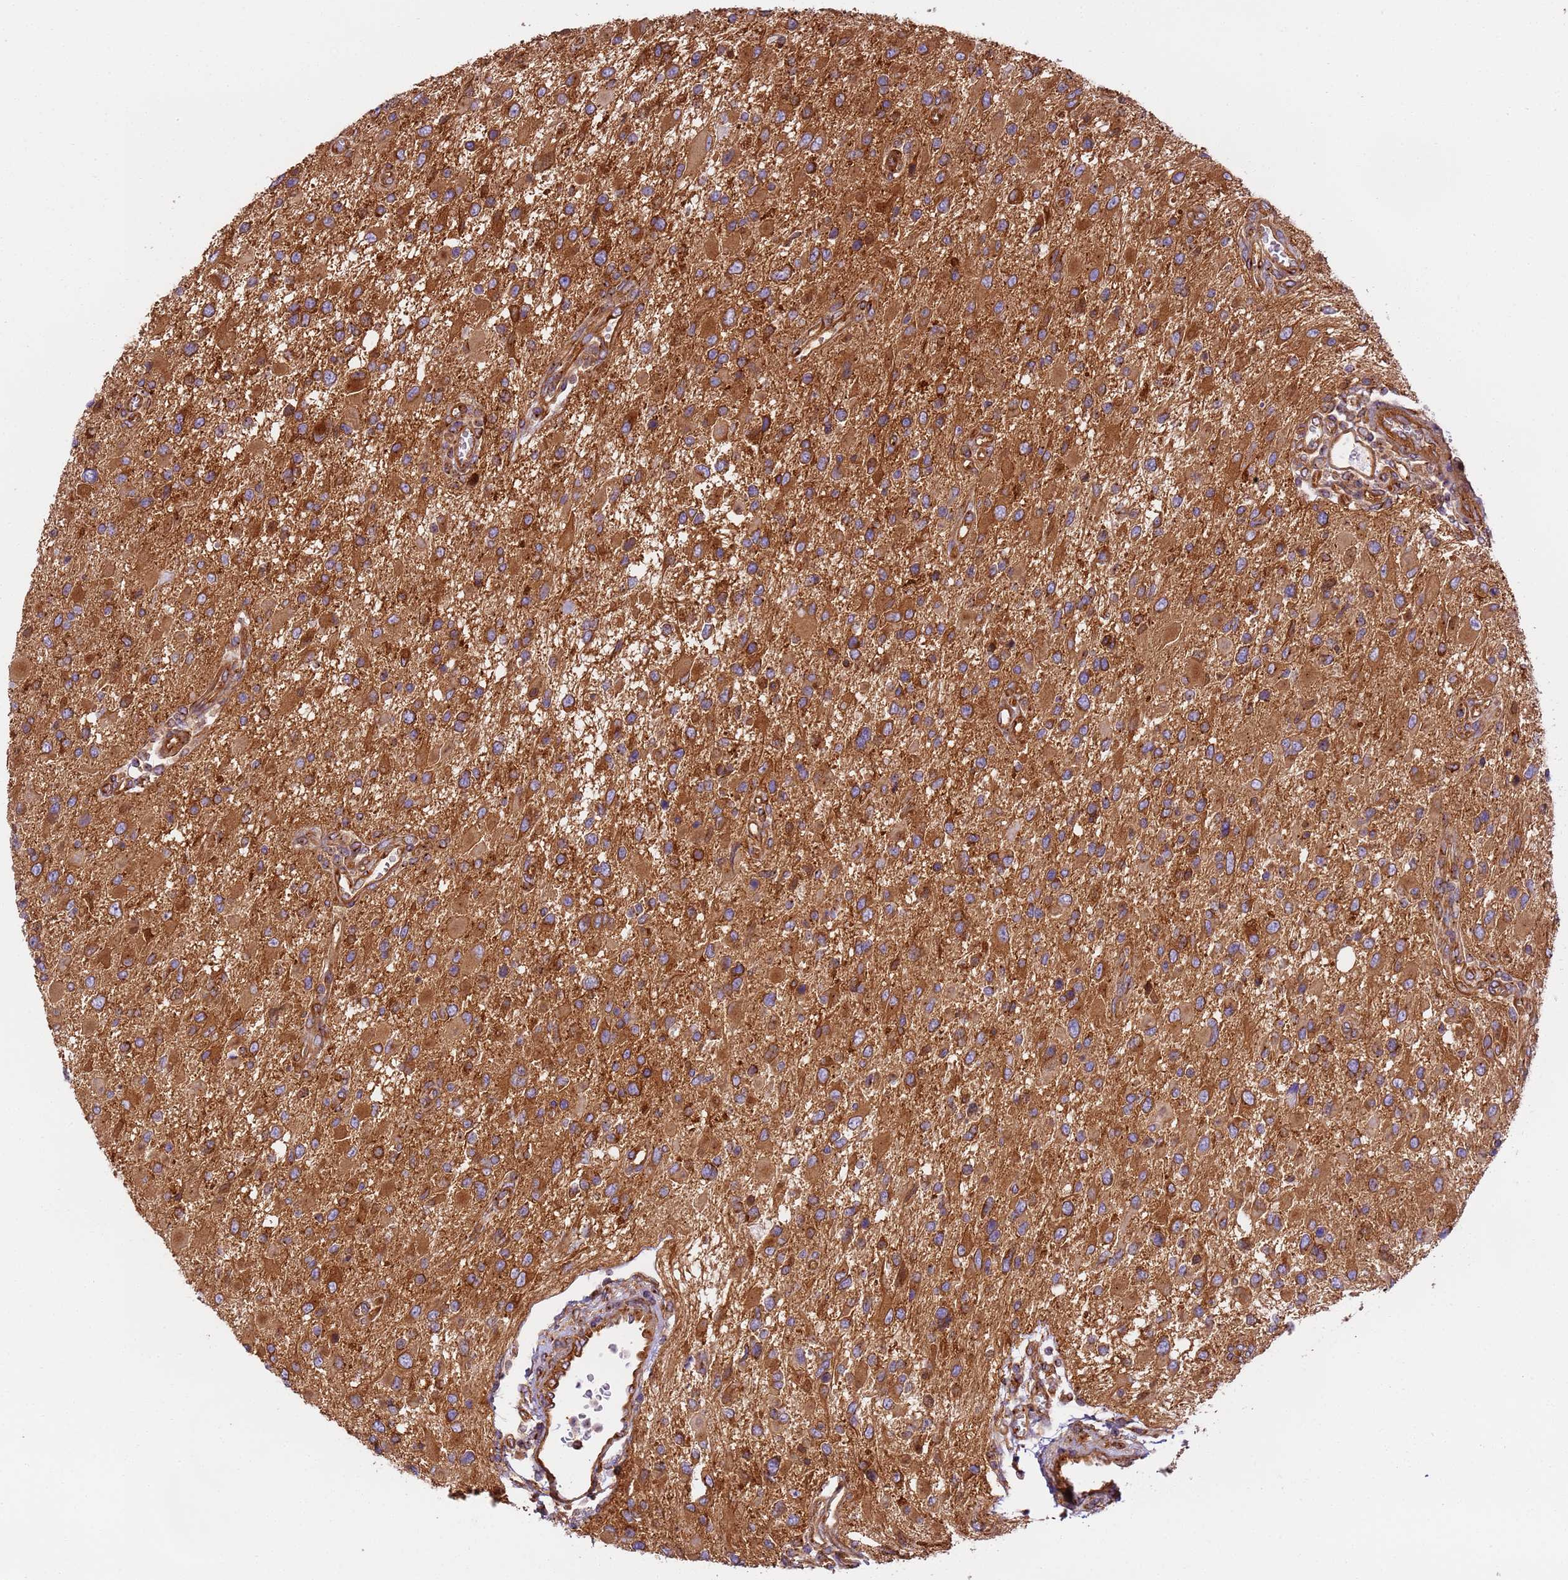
{"staining": {"intensity": "strong", "quantity": ">75%", "location": "cytoplasmic/membranous"}, "tissue": "glioma", "cell_type": "Tumor cells", "image_type": "cancer", "snomed": [{"axis": "morphology", "description": "Glioma, malignant, High grade"}, {"axis": "topography", "description": "Brain"}], "caption": "Immunohistochemical staining of malignant high-grade glioma demonstrates high levels of strong cytoplasmic/membranous expression in about >75% of tumor cells.", "gene": "DYNC1I2", "patient": {"sex": "male", "age": 53}}